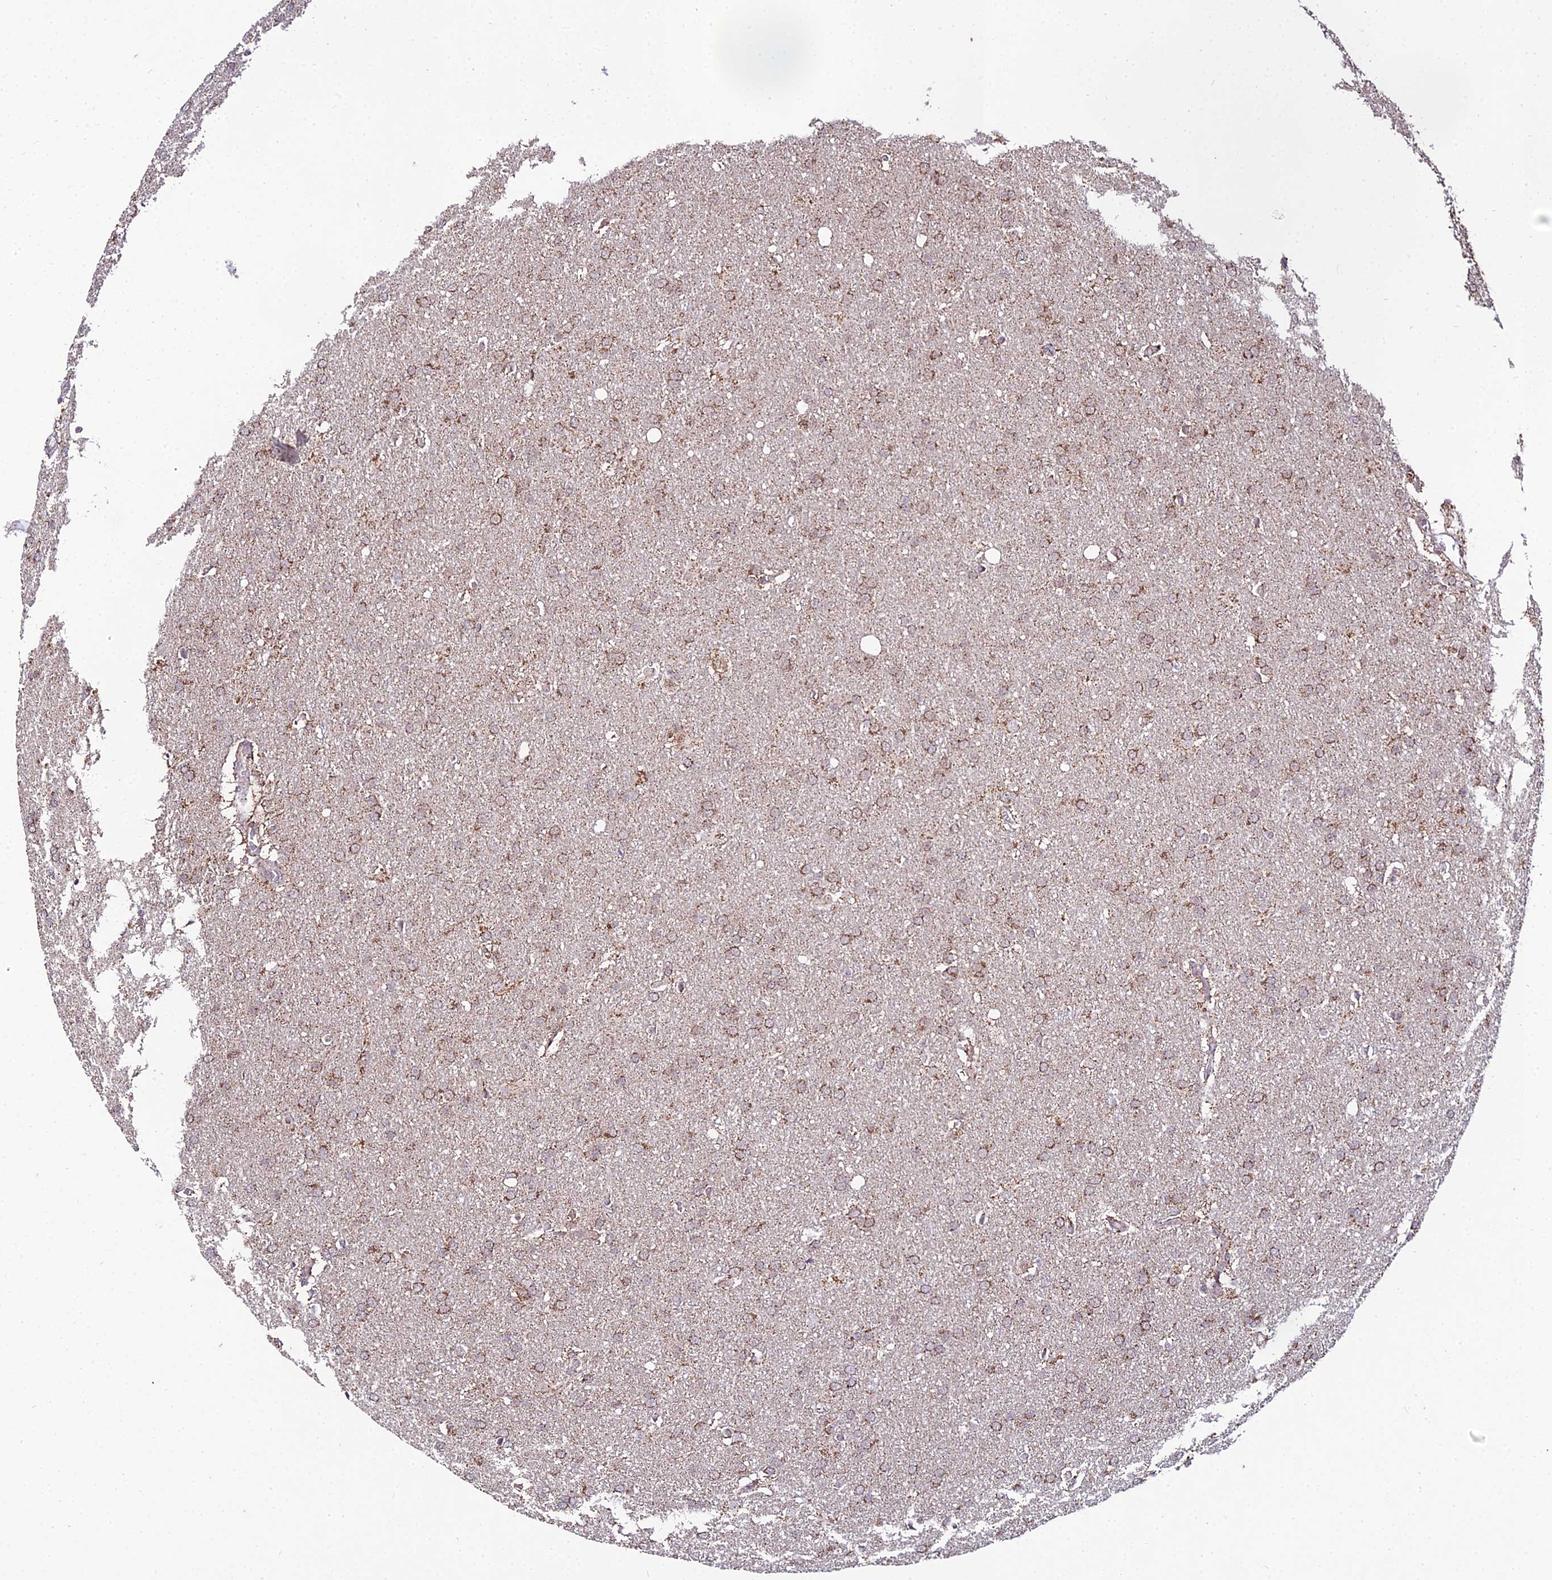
{"staining": {"intensity": "moderate", "quantity": ">75%", "location": "cytoplasmic/membranous"}, "tissue": "glioma", "cell_type": "Tumor cells", "image_type": "cancer", "snomed": [{"axis": "morphology", "description": "Glioma, malignant, Low grade"}, {"axis": "topography", "description": "Brain"}], "caption": "There is medium levels of moderate cytoplasmic/membranous positivity in tumor cells of malignant glioma (low-grade), as demonstrated by immunohistochemical staining (brown color).", "gene": "PSMD2", "patient": {"sex": "female", "age": 32}}